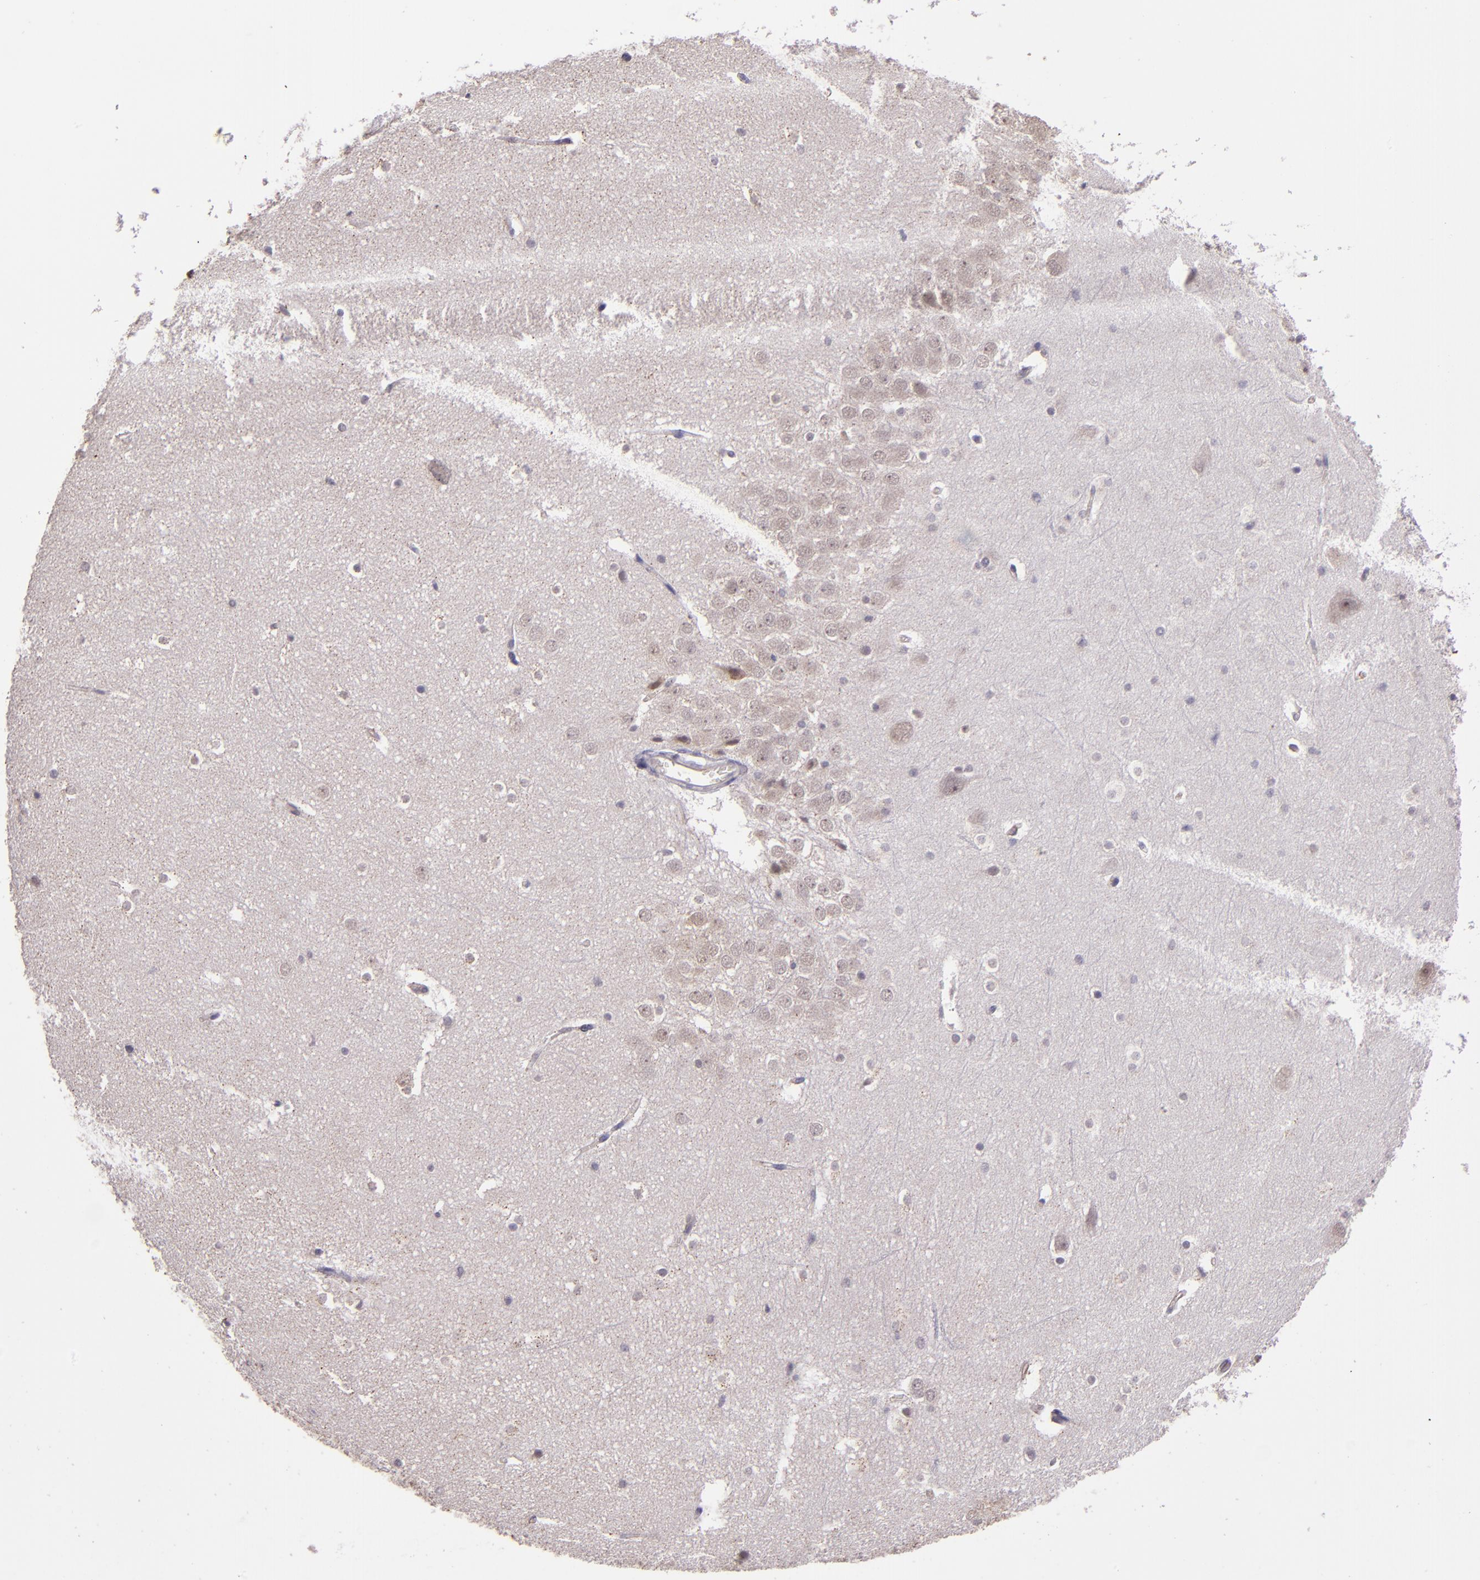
{"staining": {"intensity": "negative", "quantity": "none", "location": "none"}, "tissue": "hippocampus", "cell_type": "Glial cells", "image_type": "normal", "snomed": [{"axis": "morphology", "description": "Normal tissue, NOS"}, {"axis": "topography", "description": "Hippocampus"}], "caption": "IHC photomicrograph of normal hippocampus stained for a protein (brown), which reveals no expression in glial cells. (Stains: DAB immunohistochemistry (IHC) with hematoxylin counter stain, Microscopy: brightfield microscopy at high magnification).", "gene": "TAF7L", "patient": {"sex": "male", "age": 45}}